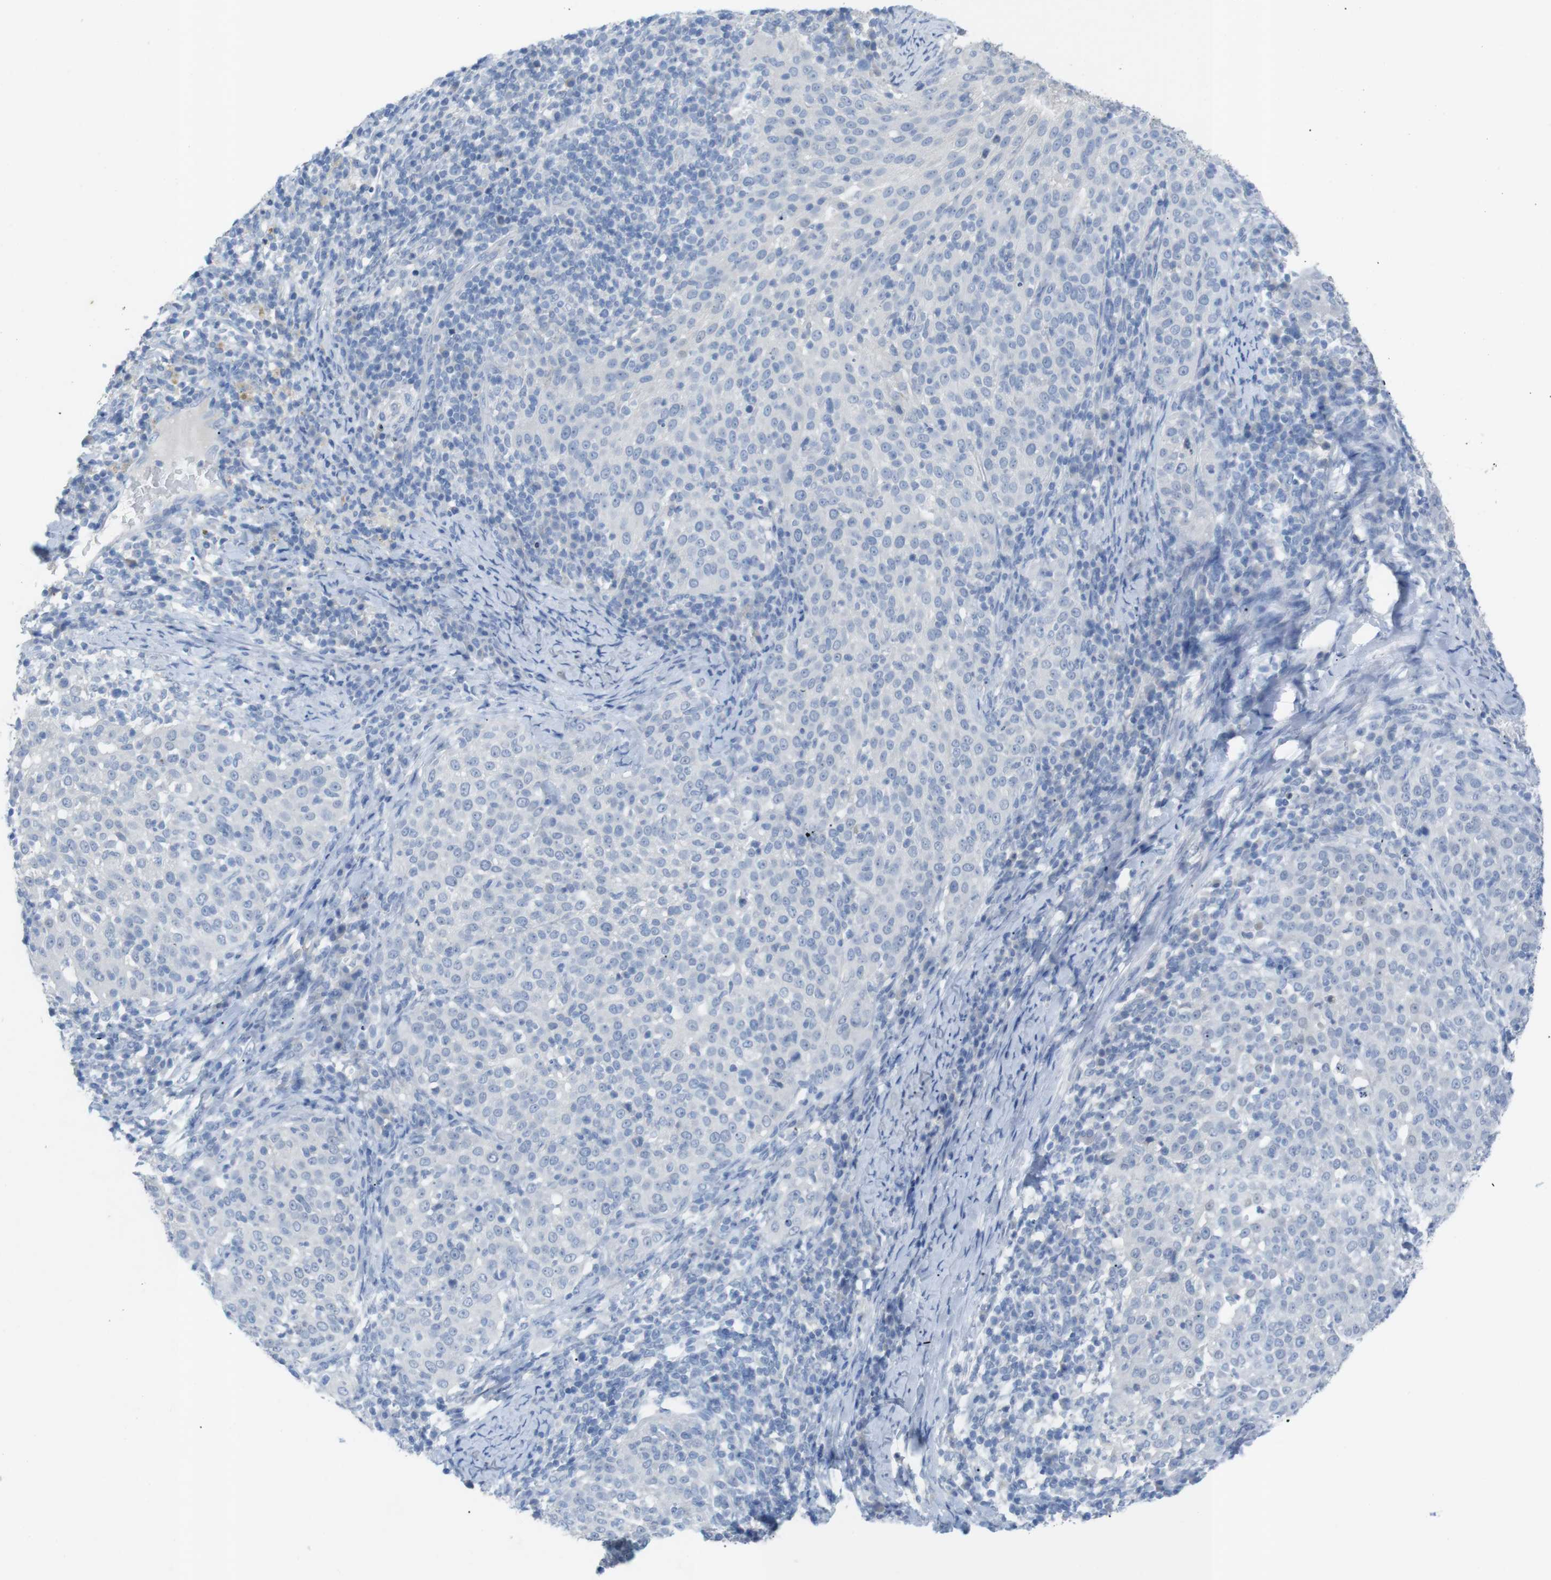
{"staining": {"intensity": "negative", "quantity": "none", "location": "none"}, "tissue": "cervical cancer", "cell_type": "Tumor cells", "image_type": "cancer", "snomed": [{"axis": "morphology", "description": "Squamous cell carcinoma, NOS"}, {"axis": "topography", "description": "Cervix"}], "caption": "Histopathology image shows no protein expression in tumor cells of squamous cell carcinoma (cervical) tissue.", "gene": "SALL4", "patient": {"sex": "female", "age": 51}}